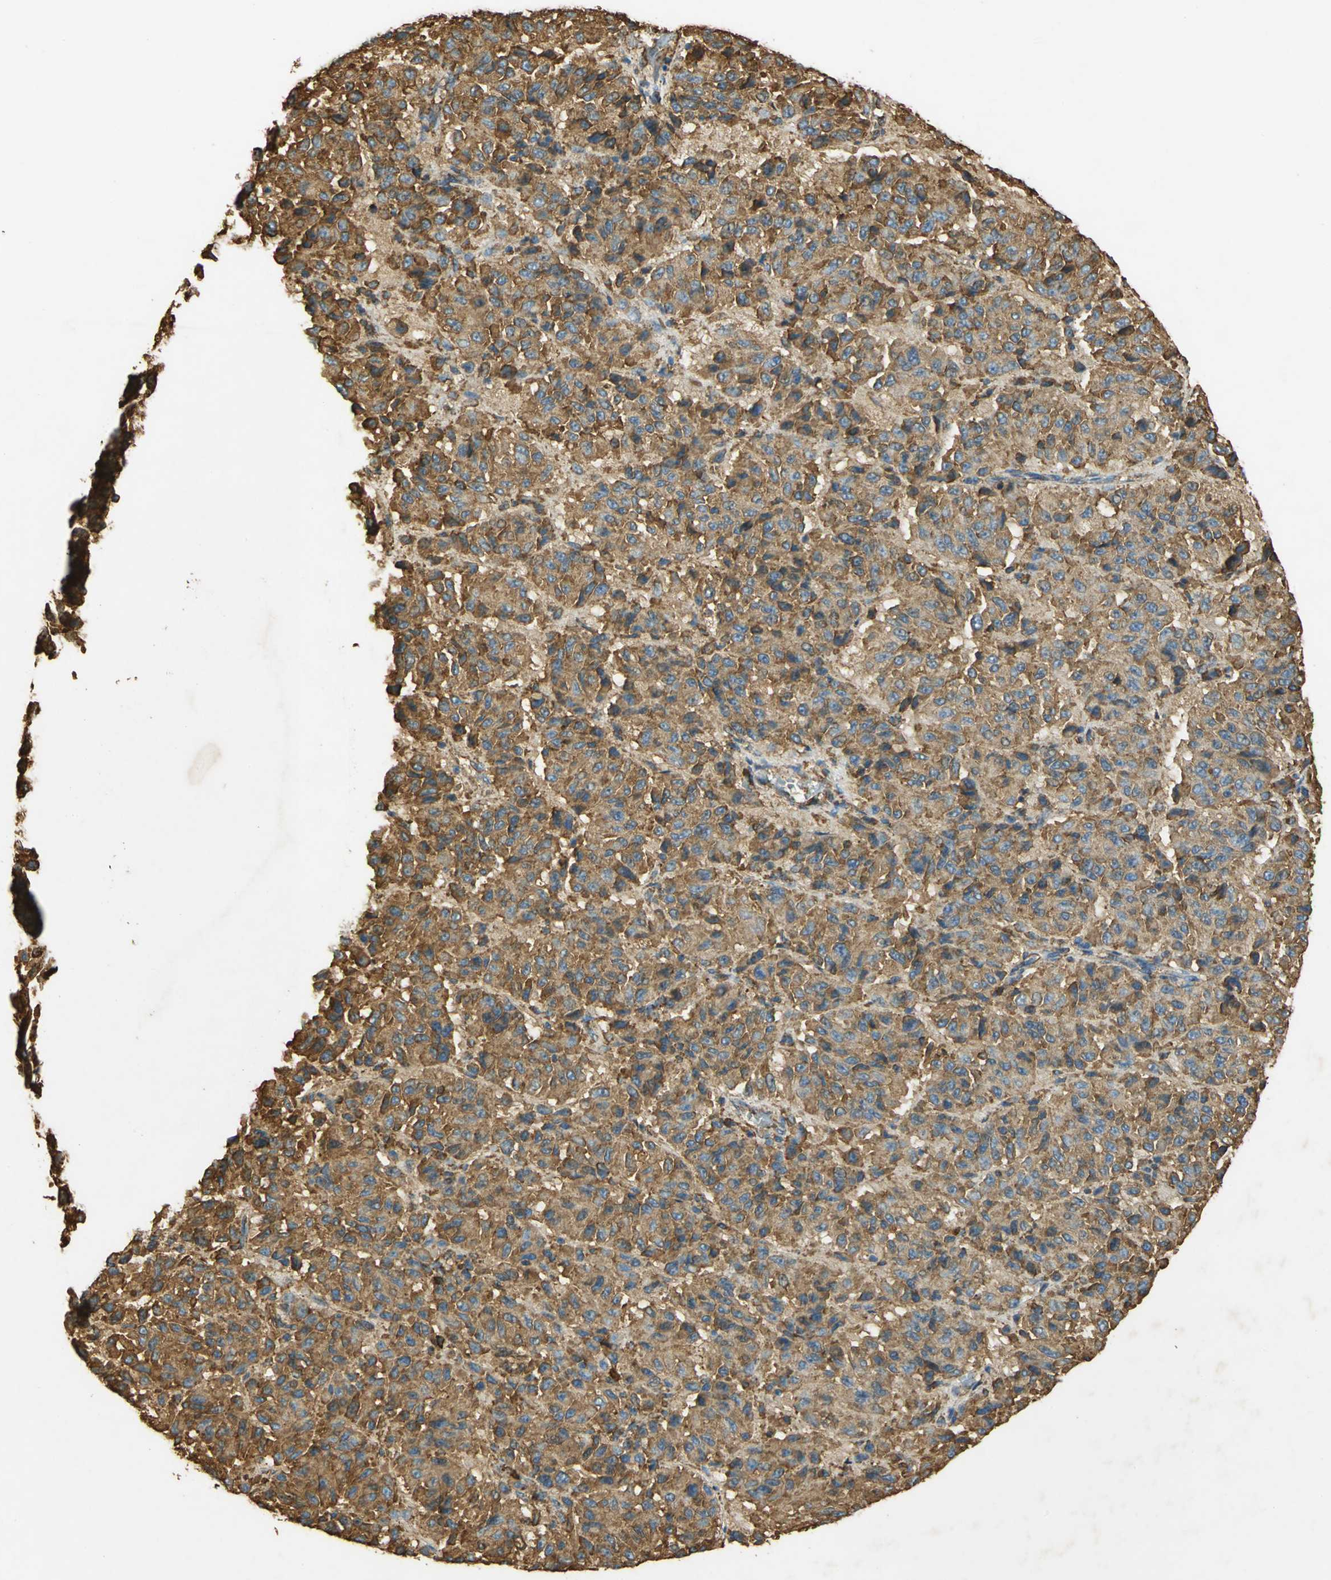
{"staining": {"intensity": "moderate", "quantity": ">75%", "location": "cytoplasmic/membranous"}, "tissue": "melanoma", "cell_type": "Tumor cells", "image_type": "cancer", "snomed": [{"axis": "morphology", "description": "Malignant melanoma, Metastatic site"}, {"axis": "topography", "description": "Lung"}], "caption": "Melanoma tissue demonstrates moderate cytoplasmic/membranous staining in about >75% of tumor cells, visualized by immunohistochemistry.", "gene": "HSP90B1", "patient": {"sex": "male", "age": 64}}